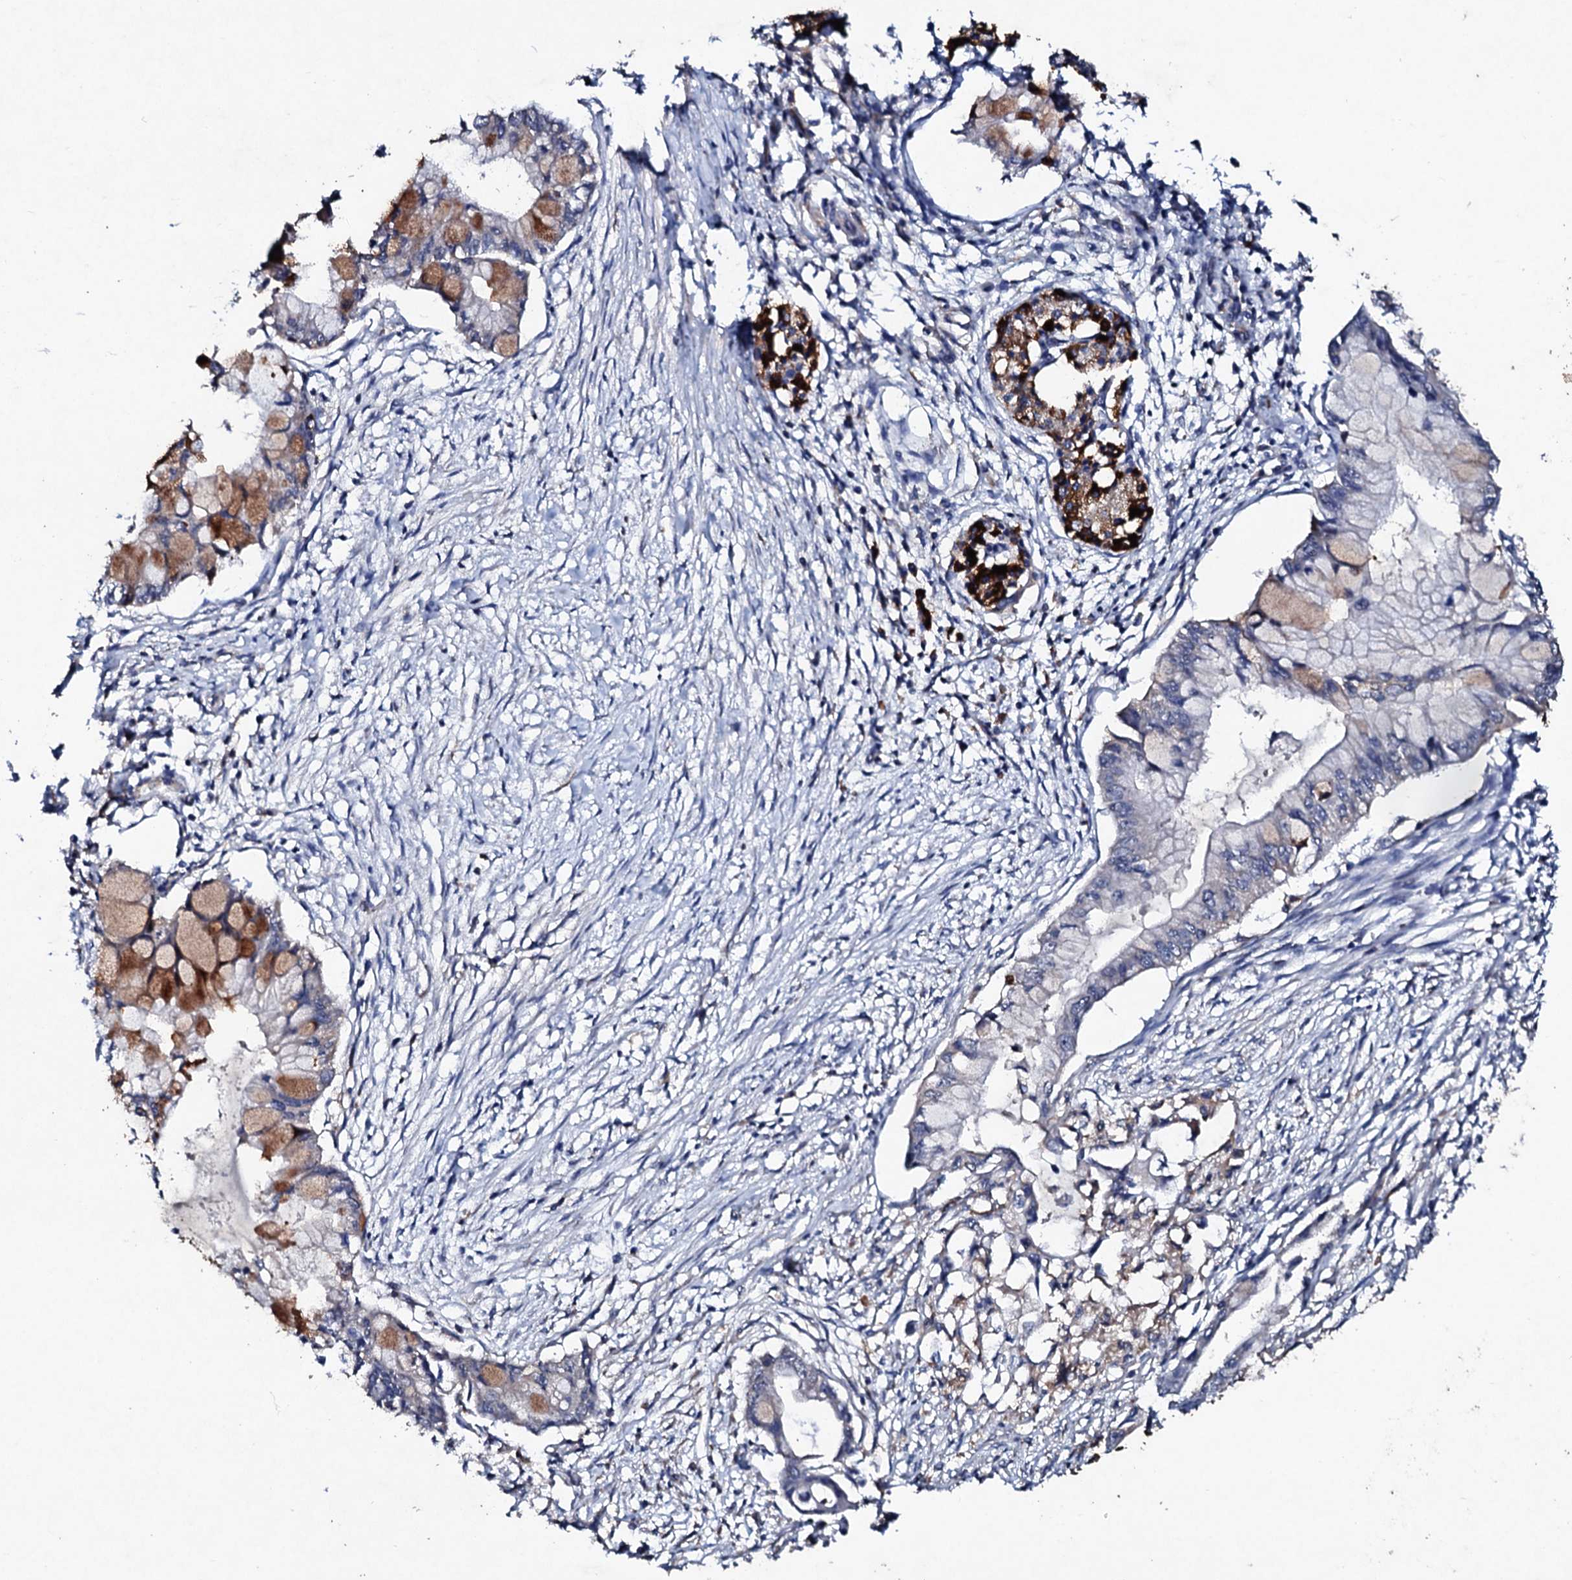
{"staining": {"intensity": "moderate", "quantity": "<25%", "location": "cytoplasmic/membranous"}, "tissue": "pancreatic cancer", "cell_type": "Tumor cells", "image_type": "cancer", "snomed": [{"axis": "morphology", "description": "Adenocarcinoma, NOS"}, {"axis": "topography", "description": "Pancreas"}], "caption": "Brown immunohistochemical staining in adenocarcinoma (pancreatic) shows moderate cytoplasmic/membranous staining in about <25% of tumor cells. Nuclei are stained in blue.", "gene": "KERA", "patient": {"sex": "male", "age": 48}}